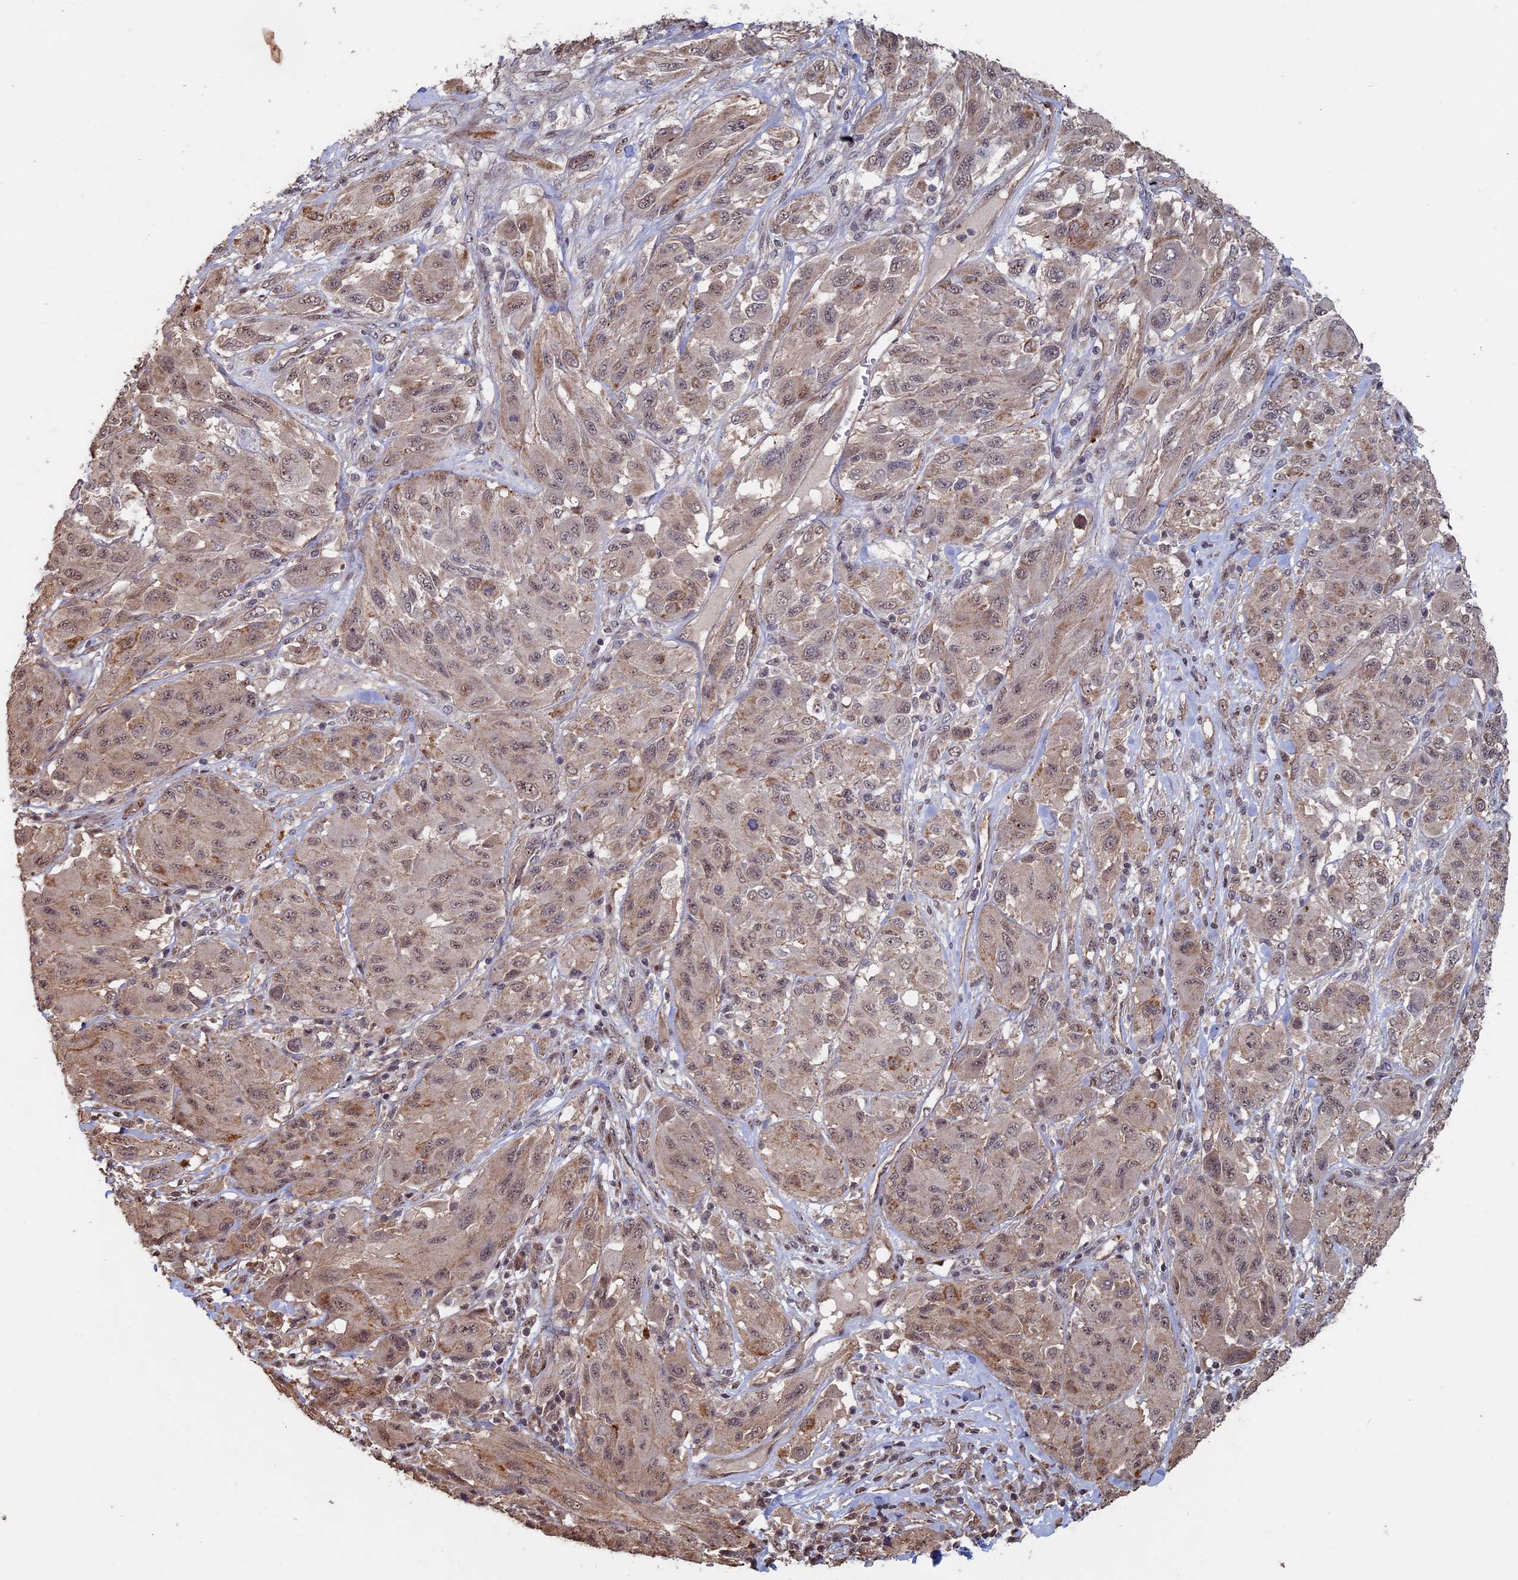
{"staining": {"intensity": "weak", "quantity": ">75%", "location": "cytoplasmic/membranous,nuclear"}, "tissue": "melanoma", "cell_type": "Tumor cells", "image_type": "cancer", "snomed": [{"axis": "morphology", "description": "Malignant melanoma, NOS"}, {"axis": "topography", "description": "Skin"}], "caption": "Tumor cells show low levels of weak cytoplasmic/membranous and nuclear expression in about >75% of cells in human malignant melanoma.", "gene": "KIAA1328", "patient": {"sex": "female", "age": 91}}